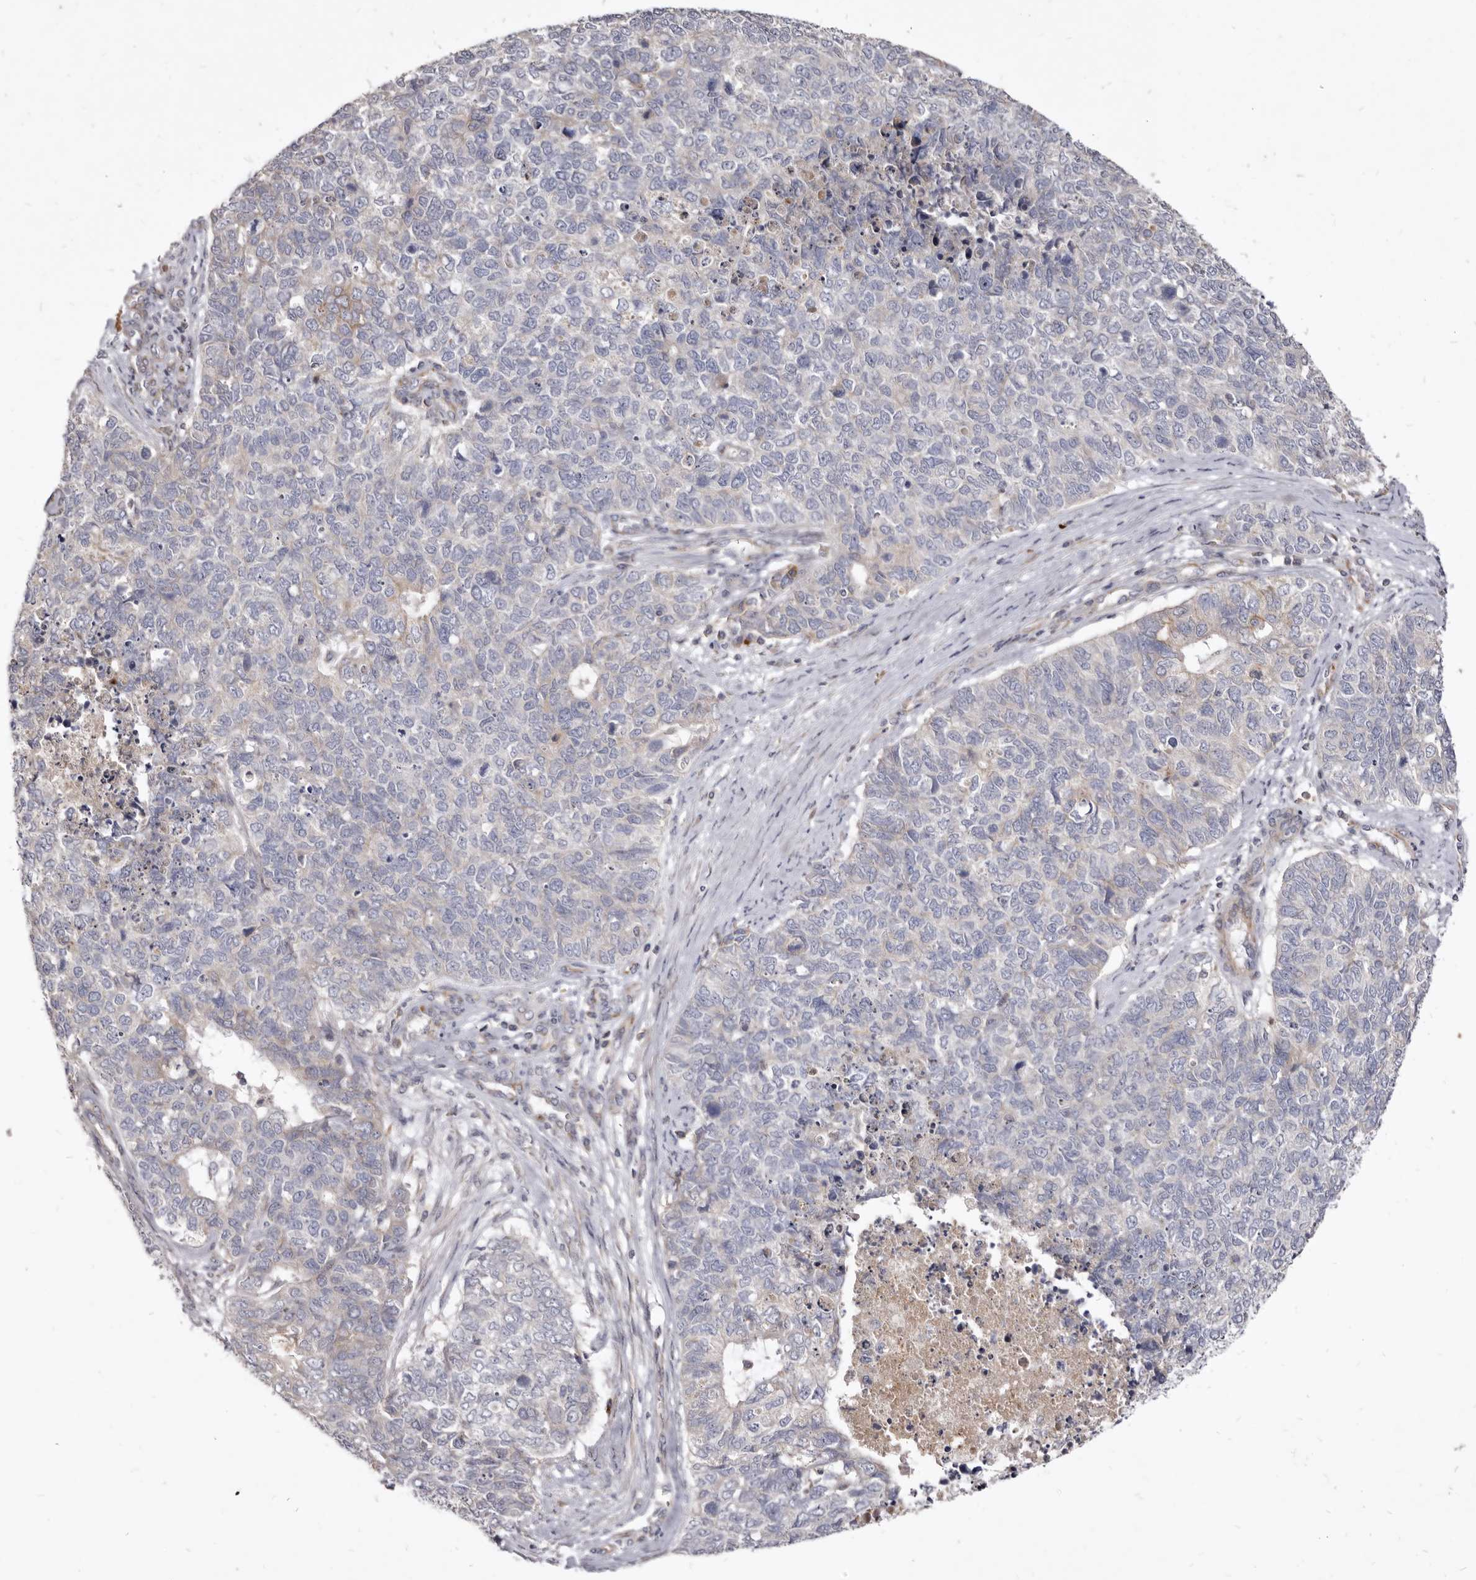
{"staining": {"intensity": "negative", "quantity": "none", "location": "none"}, "tissue": "cervical cancer", "cell_type": "Tumor cells", "image_type": "cancer", "snomed": [{"axis": "morphology", "description": "Squamous cell carcinoma, NOS"}, {"axis": "topography", "description": "Cervix"}], "caption": "IHC of human cervical cancer (squamous cell carcinoma) shows no expression in tumor cells. (DAB (3,3'-diaminobenzidine) immunohistochemistry (IHC), high magnification).", "gene": "FAS", "patient": {"sex": "female", "age": 63}}